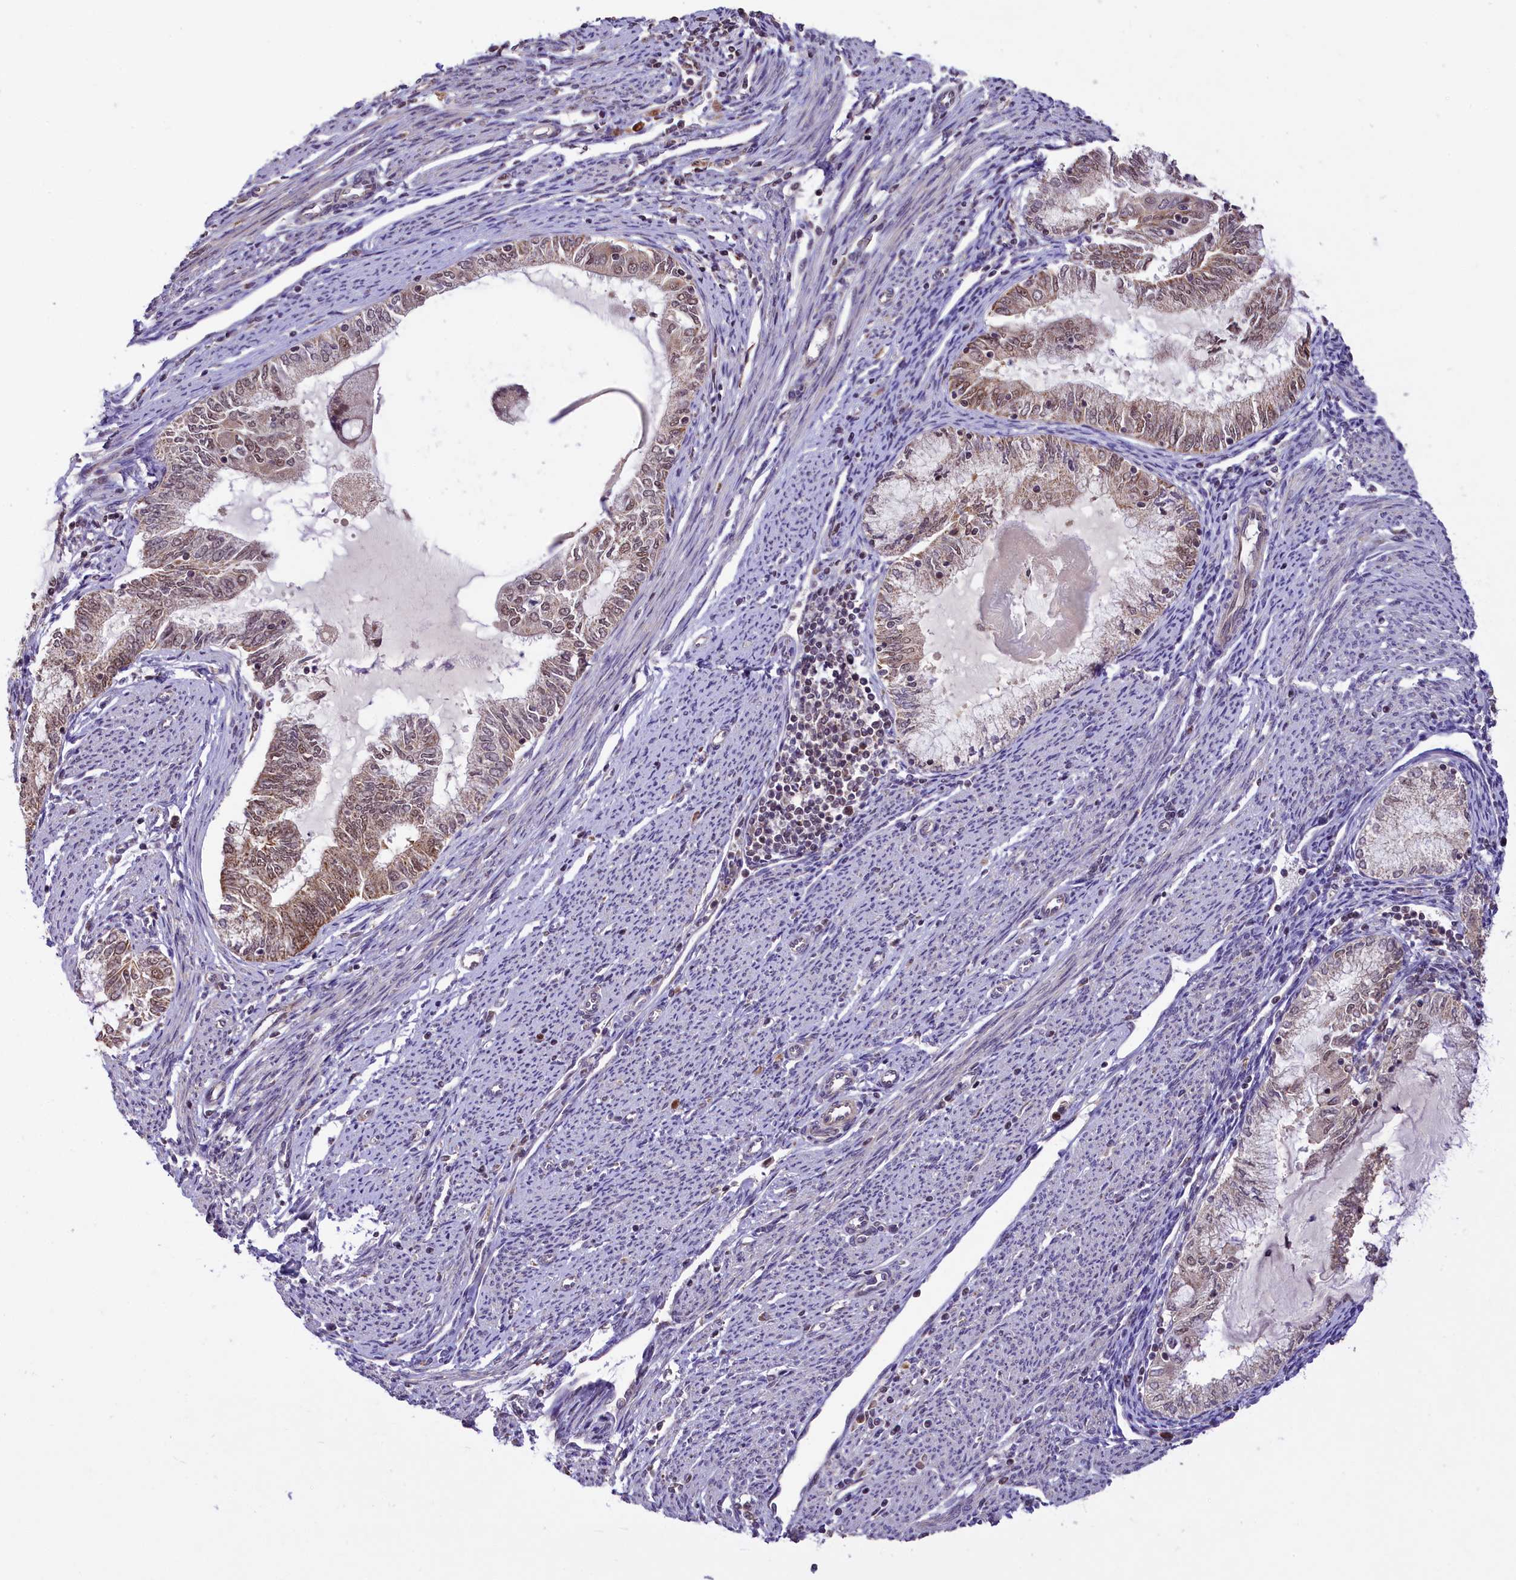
{"staining": {"intensity": "moderate", "quantity": ">75%", "location": "cytoplasmic/membranous,nuclear"}, "tissue": "endometrial cancer", "cell_type": "Tumor cells", "image_type": "cancer", "snomed": [{"axis": "morphology", "description": "Adenocarcinoma, NOS"}, {"axis": "topography", "description": "Endometrium"}], "caption": "Brown immunohistochemical staining in endometrial cancer shows moderate cytoplasmic/membranous and nuclear staining in about >75% of tumor cells.", "gene": "PAF1", "patient": {"sex": "female", "age": 79}}